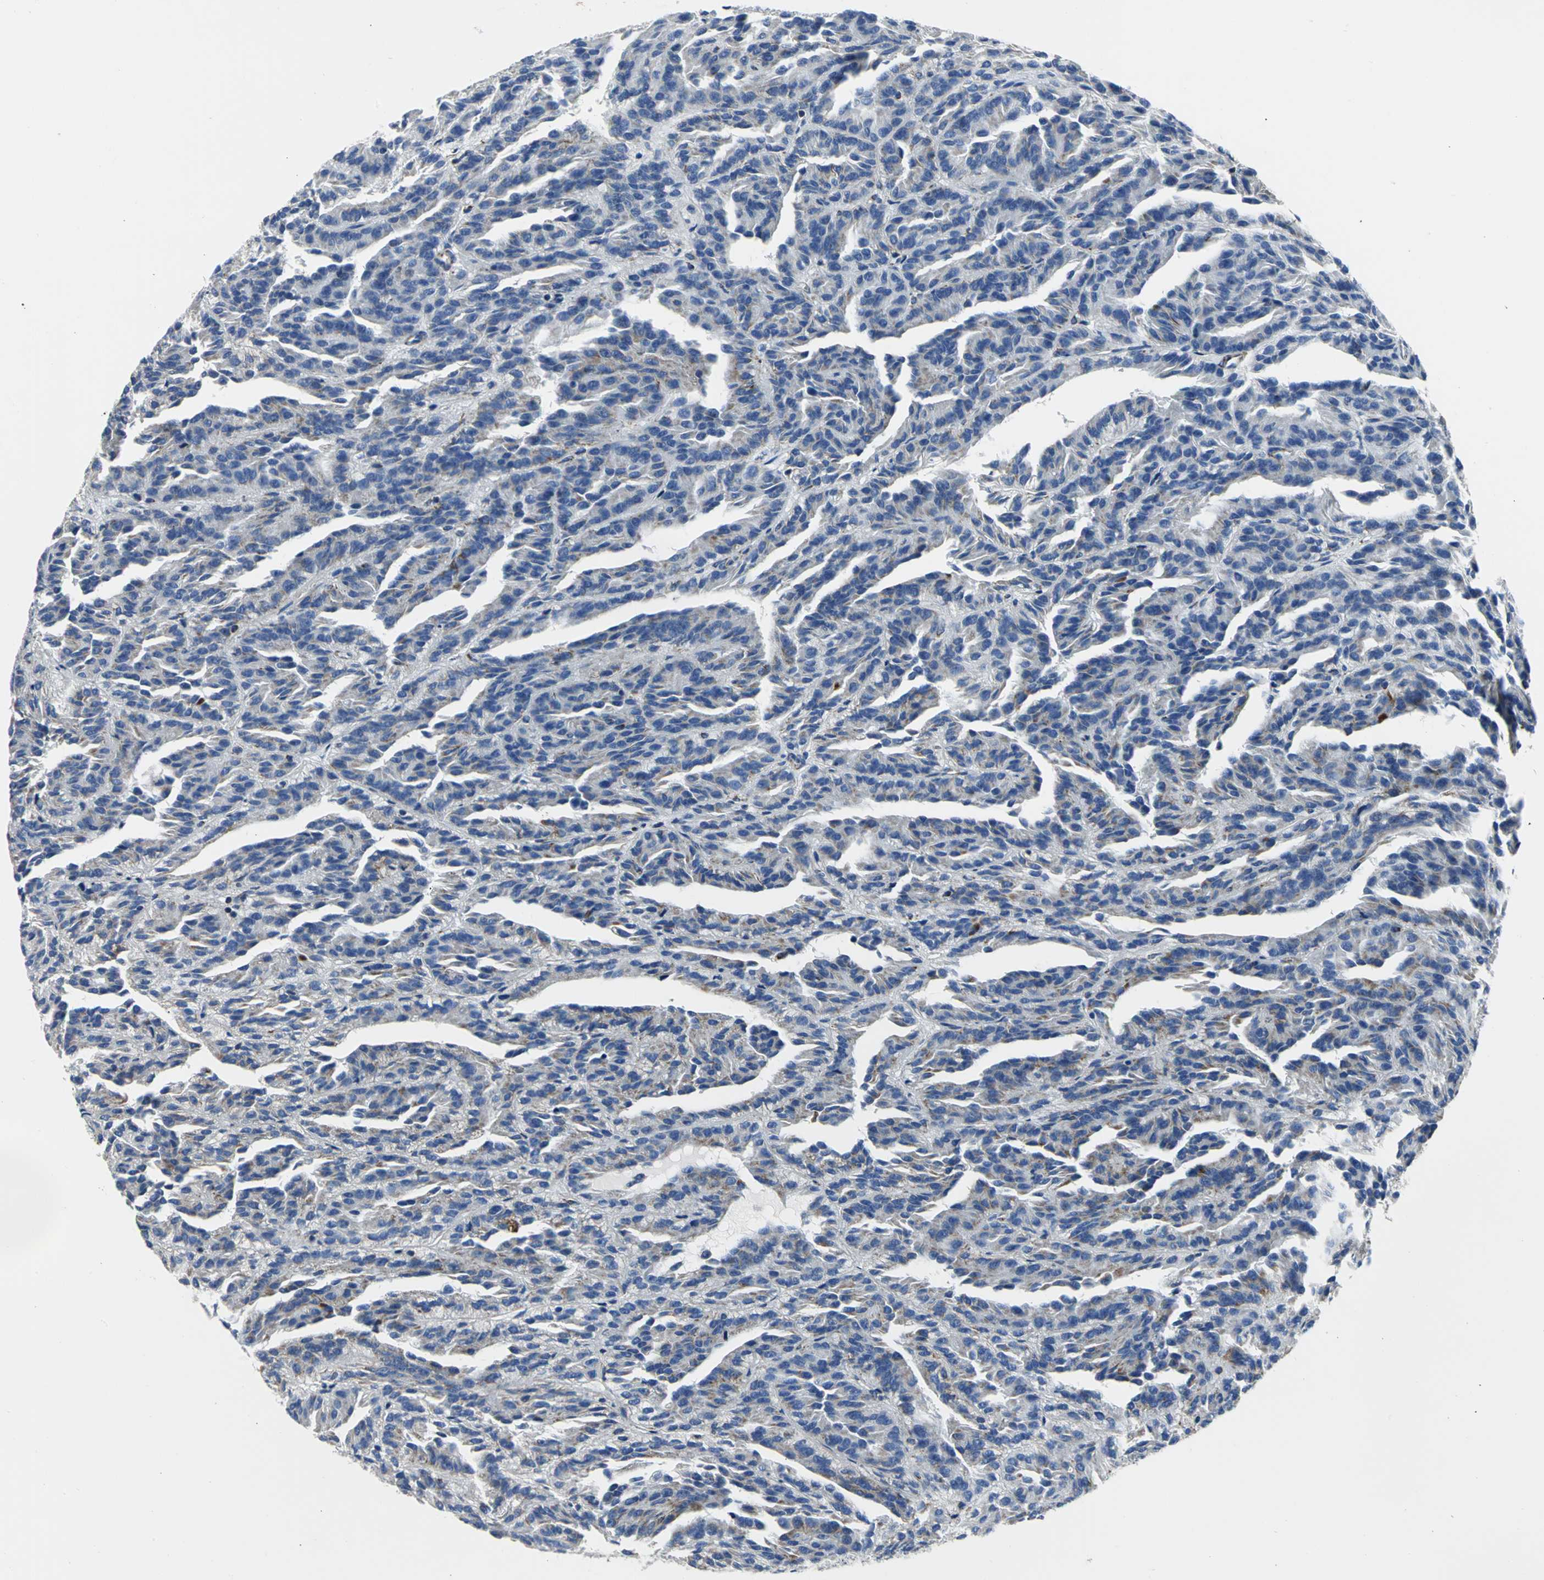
{"staining": {"intensity": "weak", "quantity": ">75%", "location": "cytoplasmic/membranous"}, "tissue": "renal cancer", "cell_type": "Tumor cells", "image_type": "cancer", "snomed": [{"axis": "morphology", "description": "Adenocarcinoma, NOS"}, {"axis": "topography", "description": "Kidney"}], "caption": "This micrograph exhibits immunohistochemistry (IHC) staining of renal cancer, with low weak cytoplasmic/membranous expression in approximately >75% of tumor cells.", "gene": "IFI6", "patient": {"sex": "male", "age": 46}}